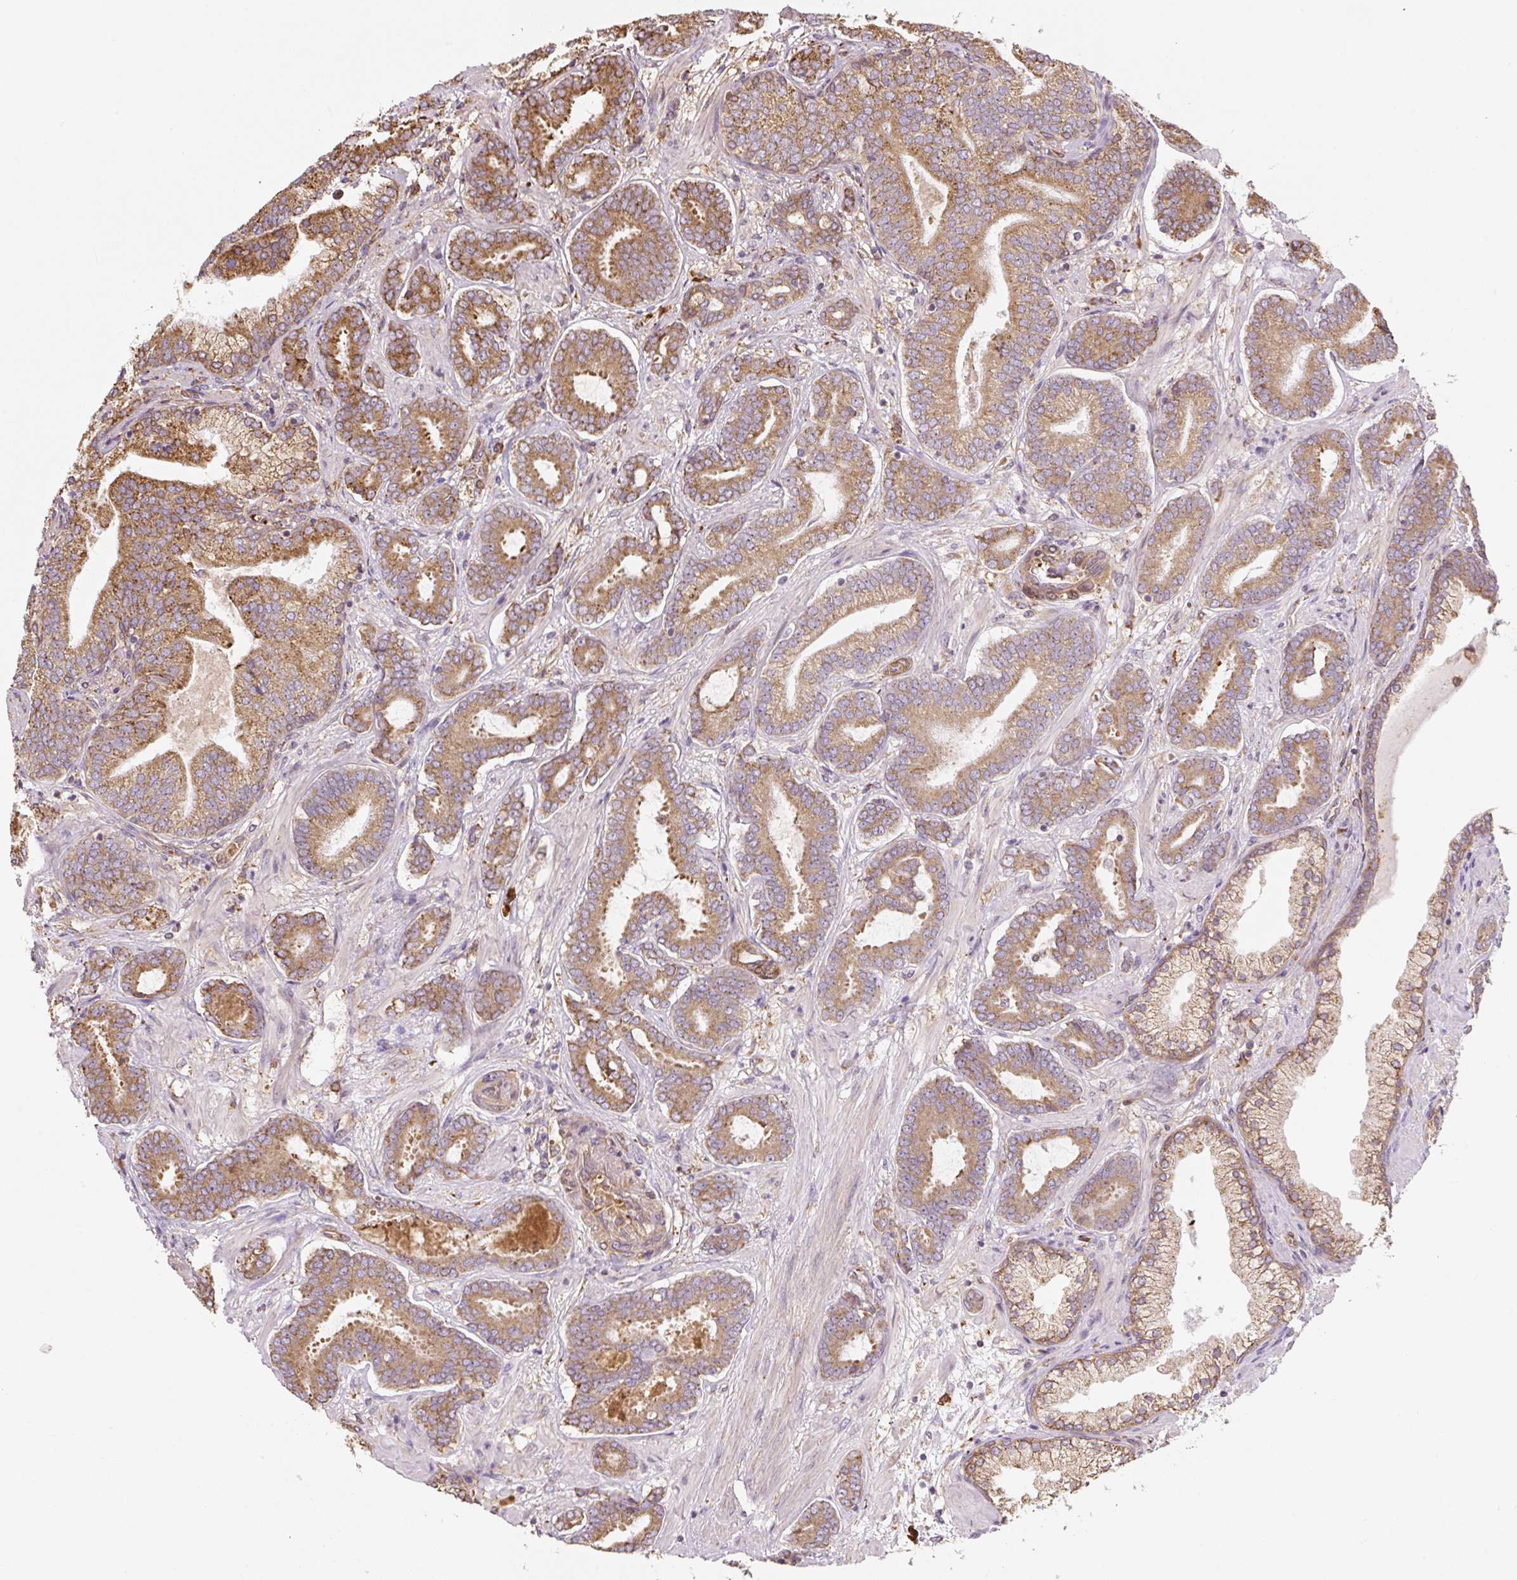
{"staining": {"intensity": "moderate", "quantity": ">75%", "location": "cytoplasmic/membranous"}, "tissue": "prostate cancer", "cell_type": "Tumor cells", "image_type": "cancer", "snomed": [{"axis": "morphology", "description": "Adenocarcinoma, Low grade"}, {"axis": "topography", "description": "Prostate and seminal vesicle, NOS"}], "caption": "Protein expression analysis of prostate low-grade adenocarcinoma exhibits moderate cytoplasmic/membranous expression in approximately >75% of tumor cells. The staining was performed using DAB (3,3'-diaminobenzidine), with brown indicating positive protein expression. Nuclei are stained blue with hematoxylin.", "gene": "RASA1", "patient": {"sex": "male", "age": 61}}